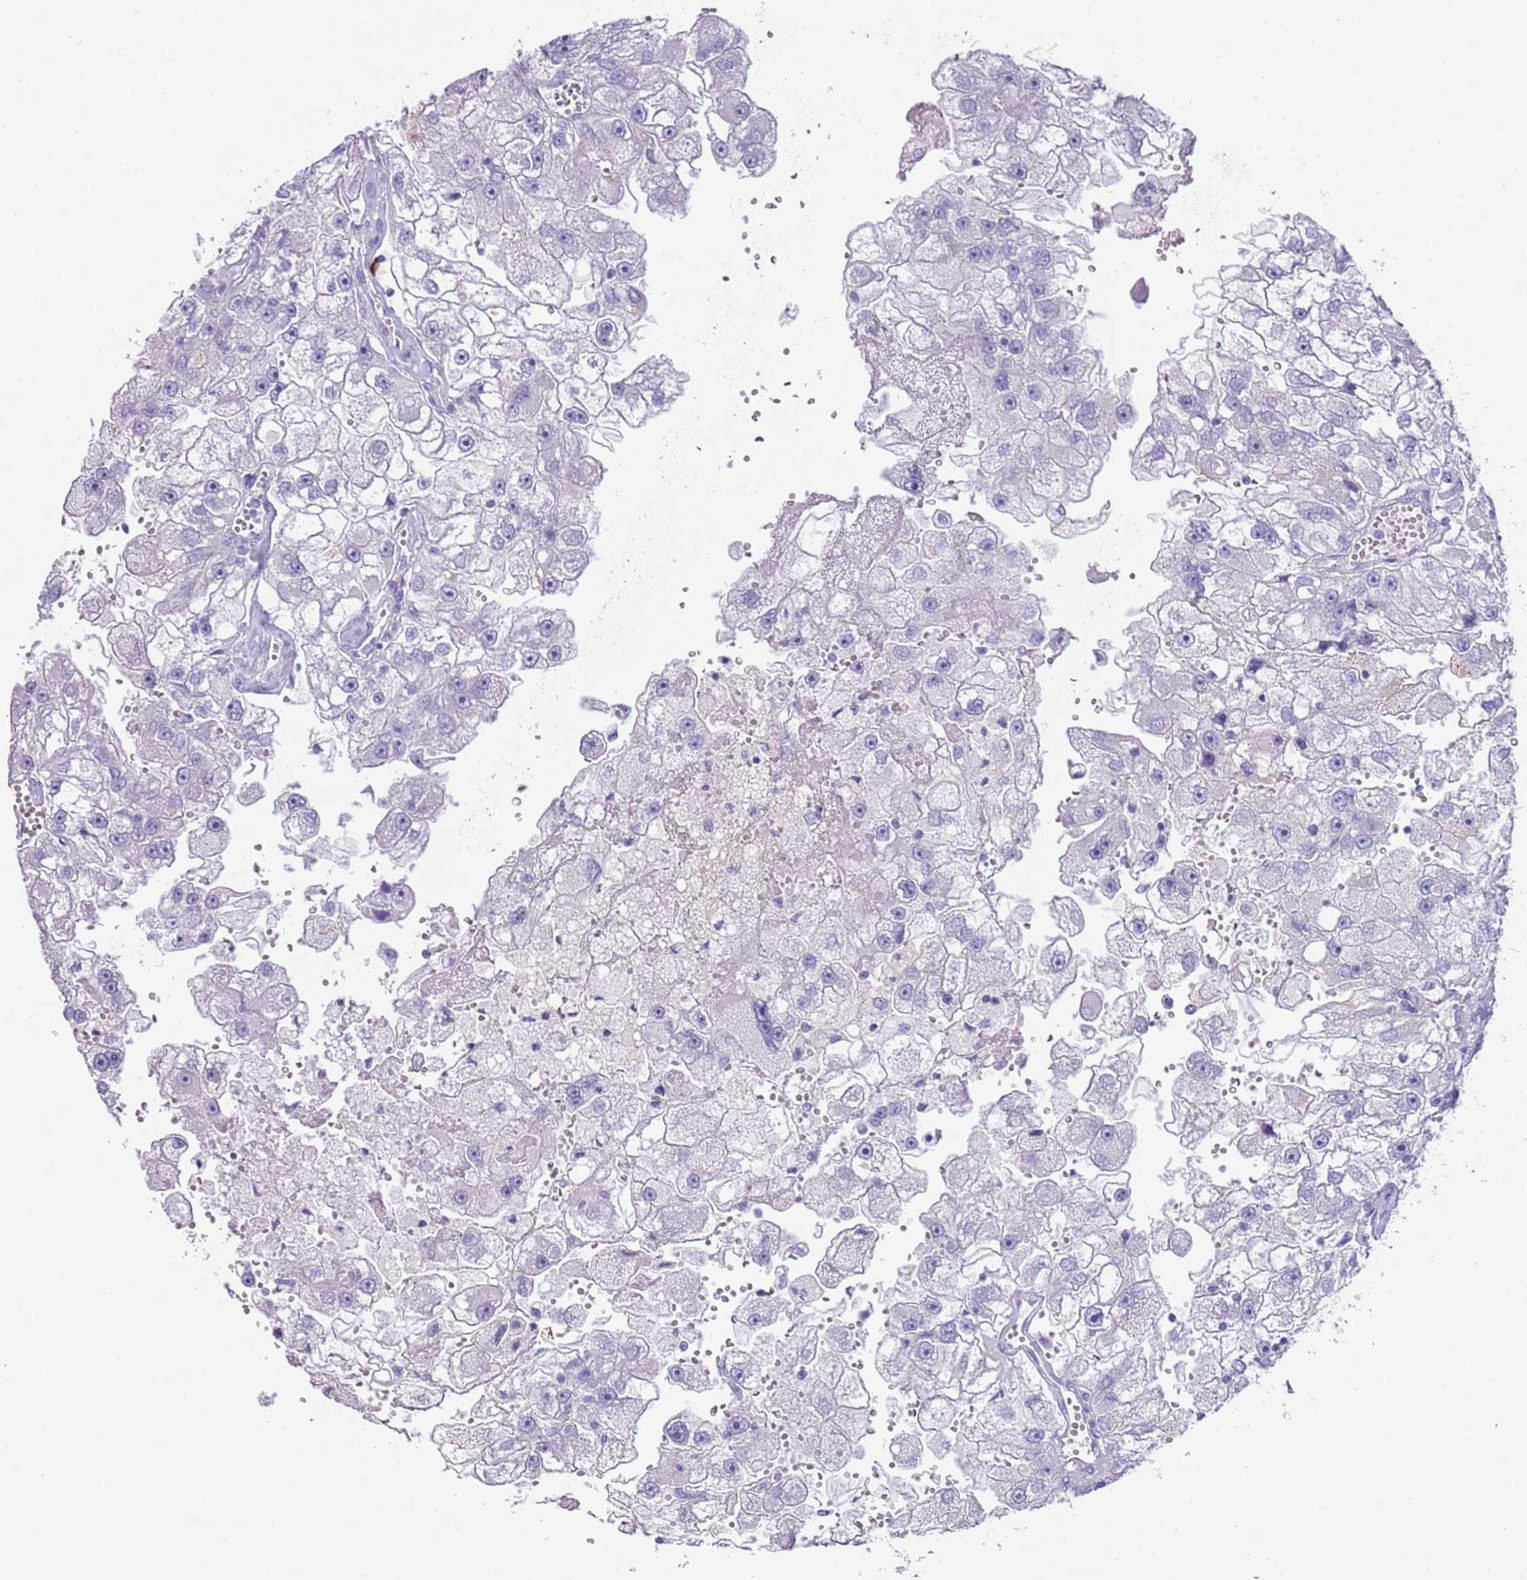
{"staining": {"intensity": "negative", "quantity": "none", "location": "none"}, "tissue": "renal cancer", "cell_type": "Tumor cells", "image_type": "cancer", "snomed": [{"axis": "morphology", "description": "Adenocarcinoma, NOS"}, {"axis": "topography", "description": "Kidney"}], "caption": "This micrograph is of renal cancer stained with immunohistochemistry (IHC) to label a protein in brown with the nuclei are counter-stained blue. There is no staining in tumor cells.", "gene": "IGKV3D-11", "patient": {"sex": "male", "age": 63}}